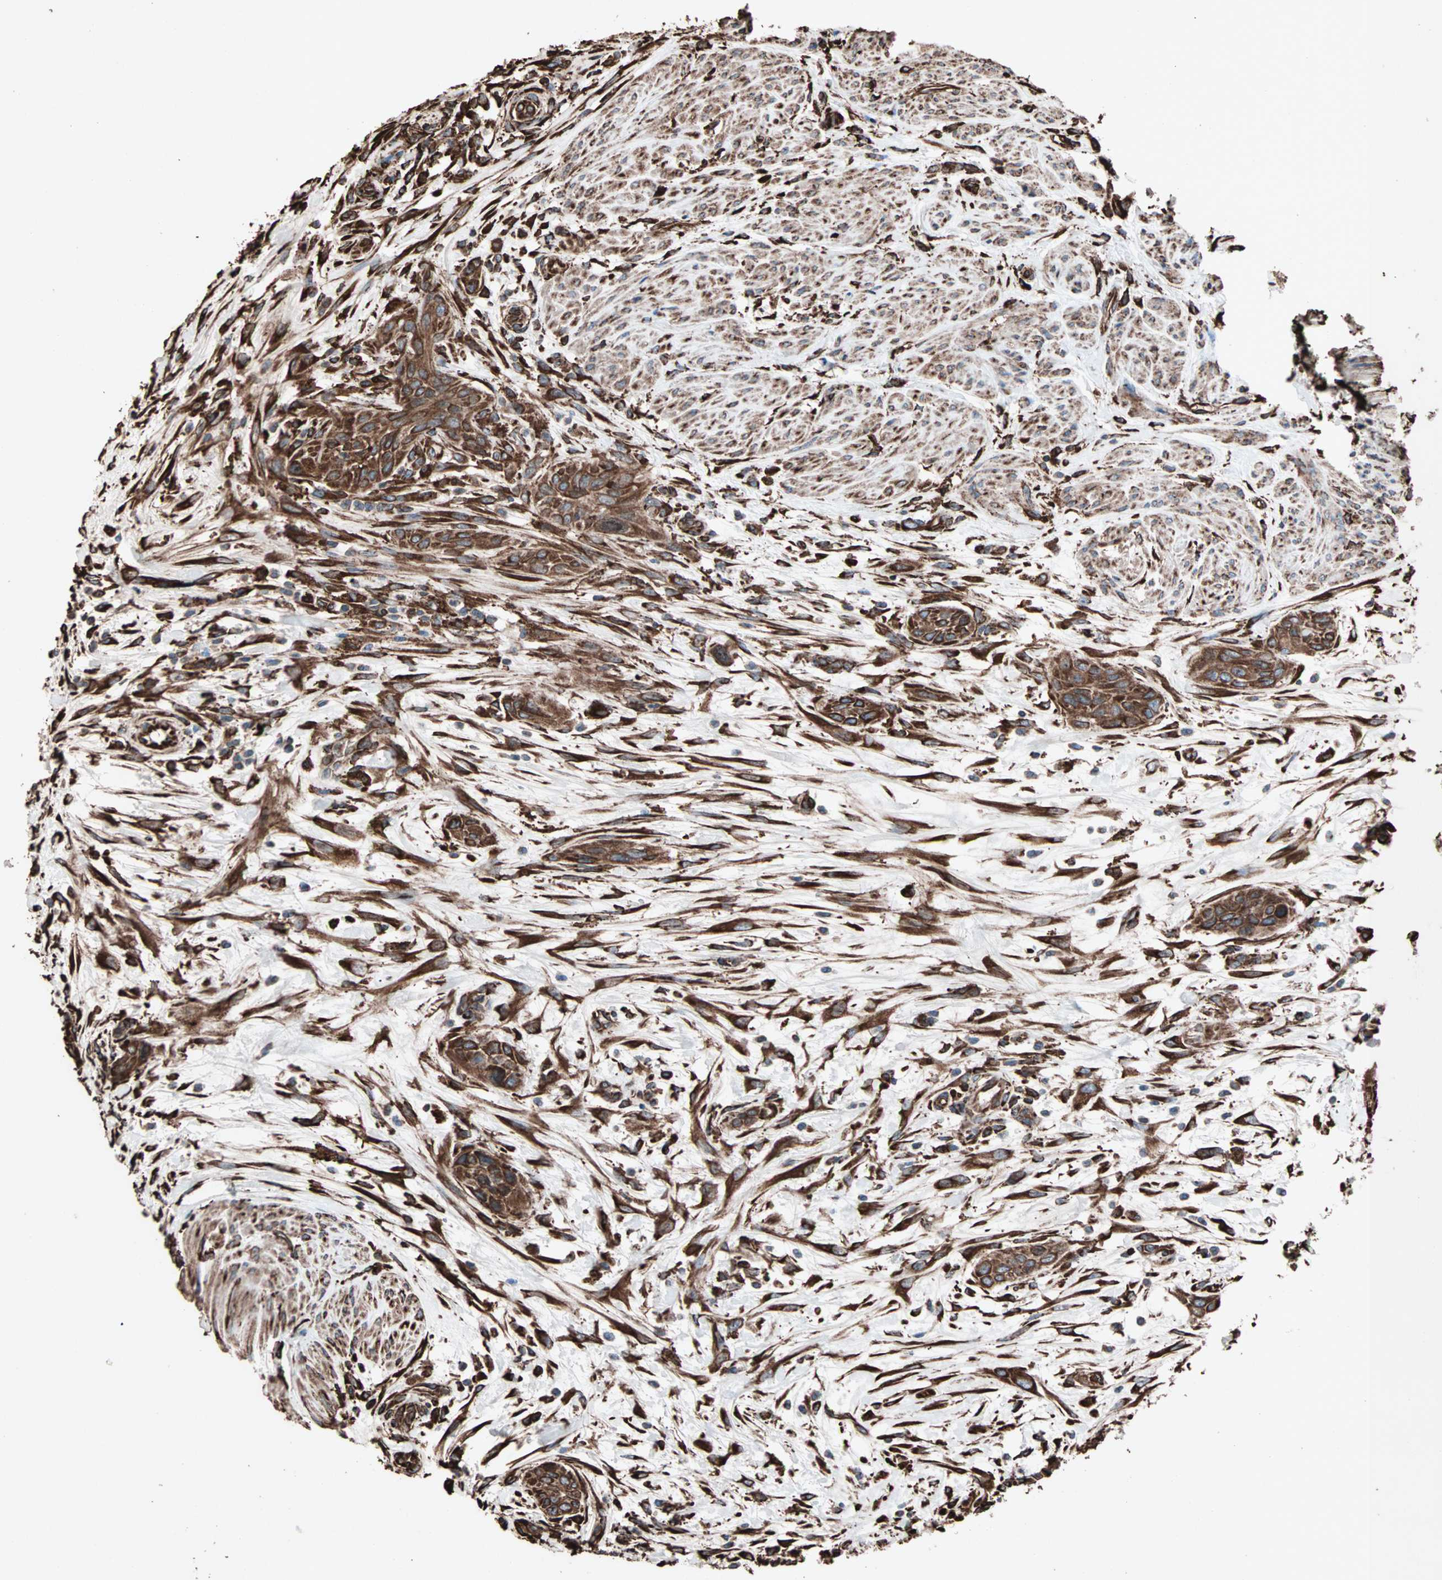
{"staining": {"intensity": "strong", "quantity": ">75%", "location": "cytoplasmic/membranous"}, "tissue": "urothelial cancer", "cell_type": "Tumor cells", "image_type": "cancer", "snomed": [{"axis": "morphology", "description": "Urothelial carcinoma, High grade"}, {"axis": "topography", "description": "Urinary bladder"}], "caption": "Urothelial cancer tissue demonstrates strong cytoplasmic/membranous expression in about >75% of tumor cells", "gene": "HSP90B1", "patient": {"sex": "male", "age": 35}}